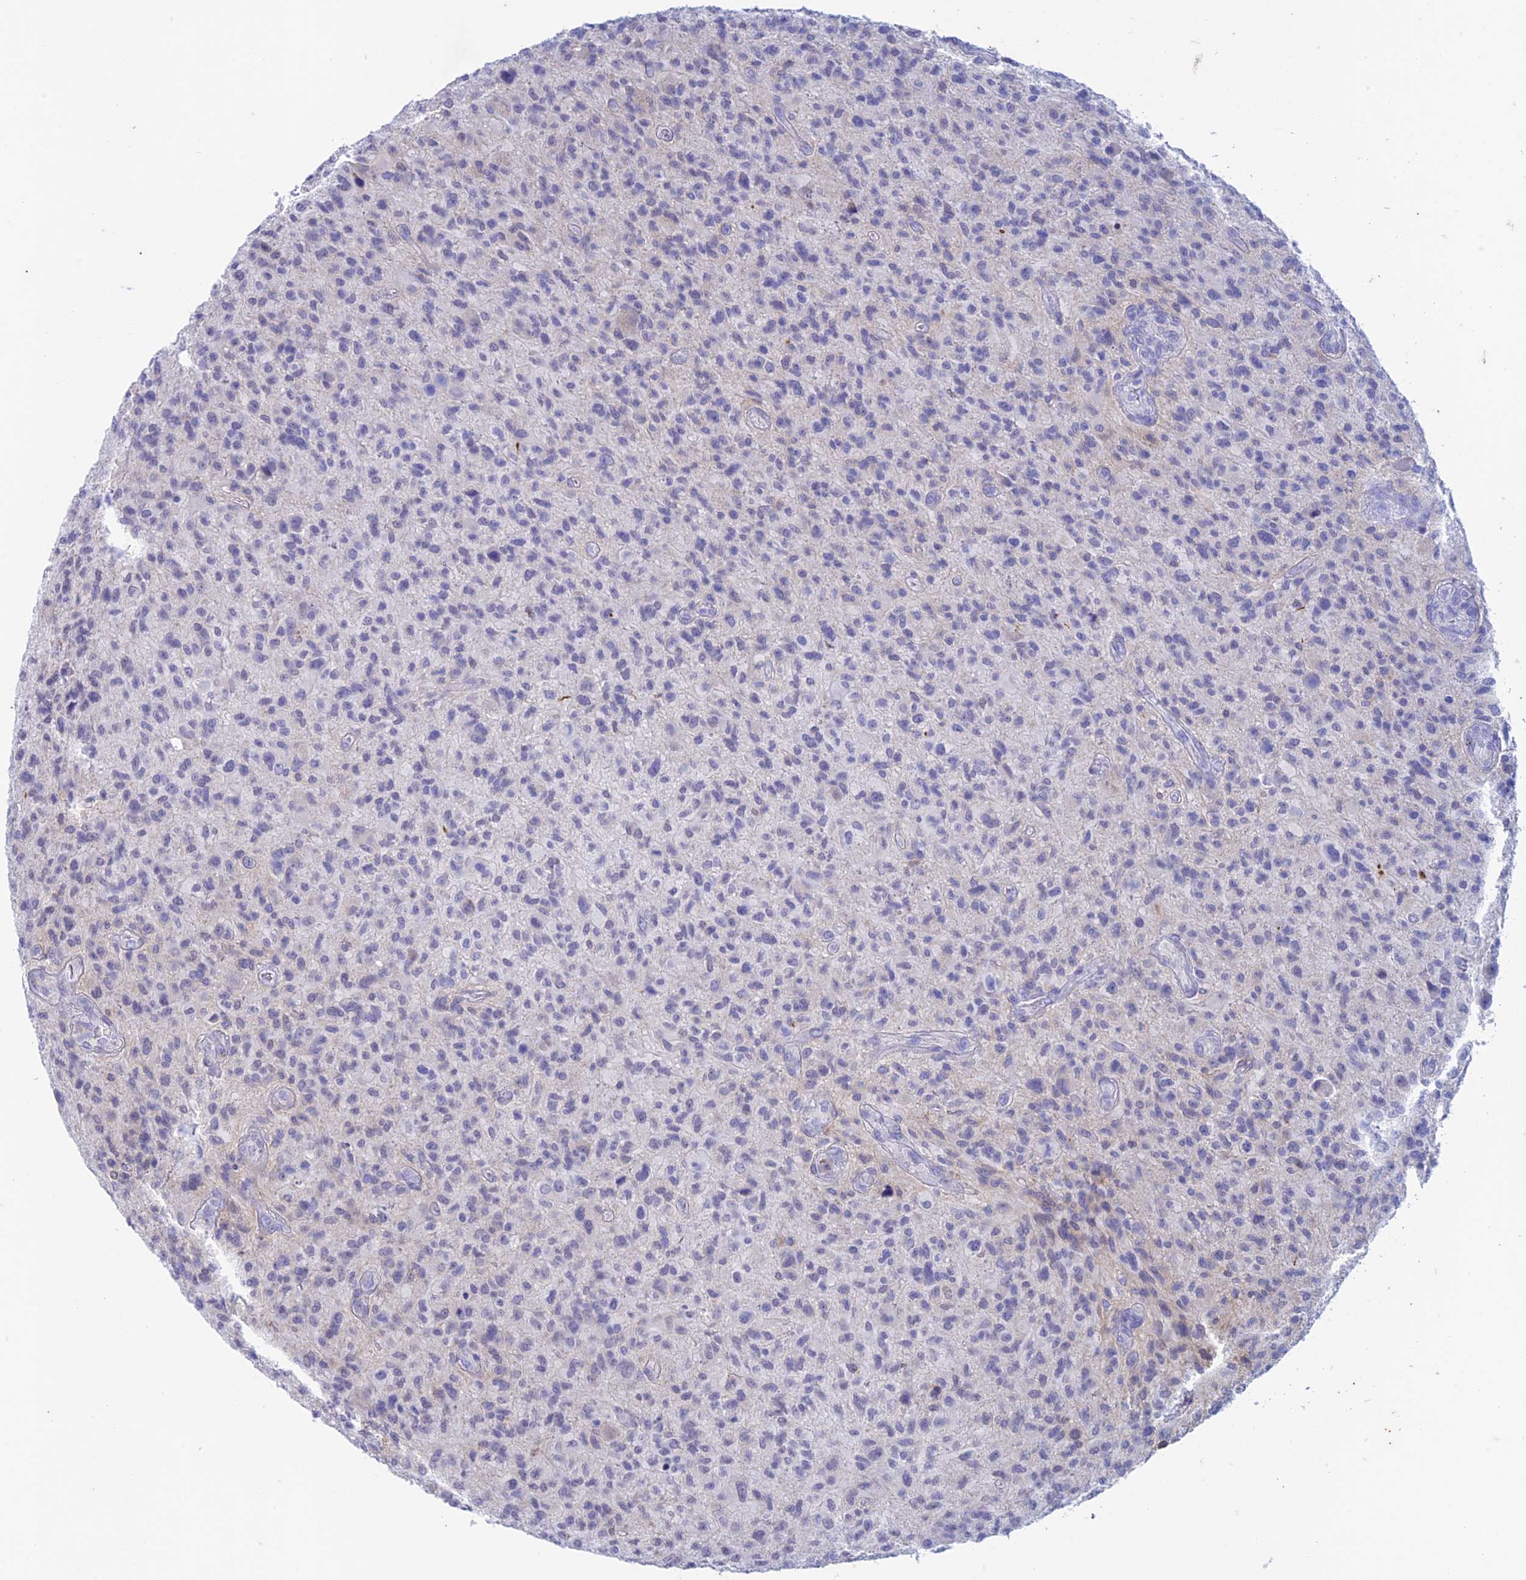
{"staining": {"intensity": "negative", "quantity": "none", "location": "none"}, "tissue": "glioma", "cell_type": "Tumor cells", "image_type": "cancer", "snomed": [{"axis": "morphology", "description": "Glioma, malignant, High grade"}, {"axis": "topography", "description": "Brain"}], "caption": "This is an immunohistochemistry histopathology image of human malignant glioma (high-grade). There is no expression in tumor cells.", "gene": "FGF7", "patient": {"sex": "male", "age": 47}}